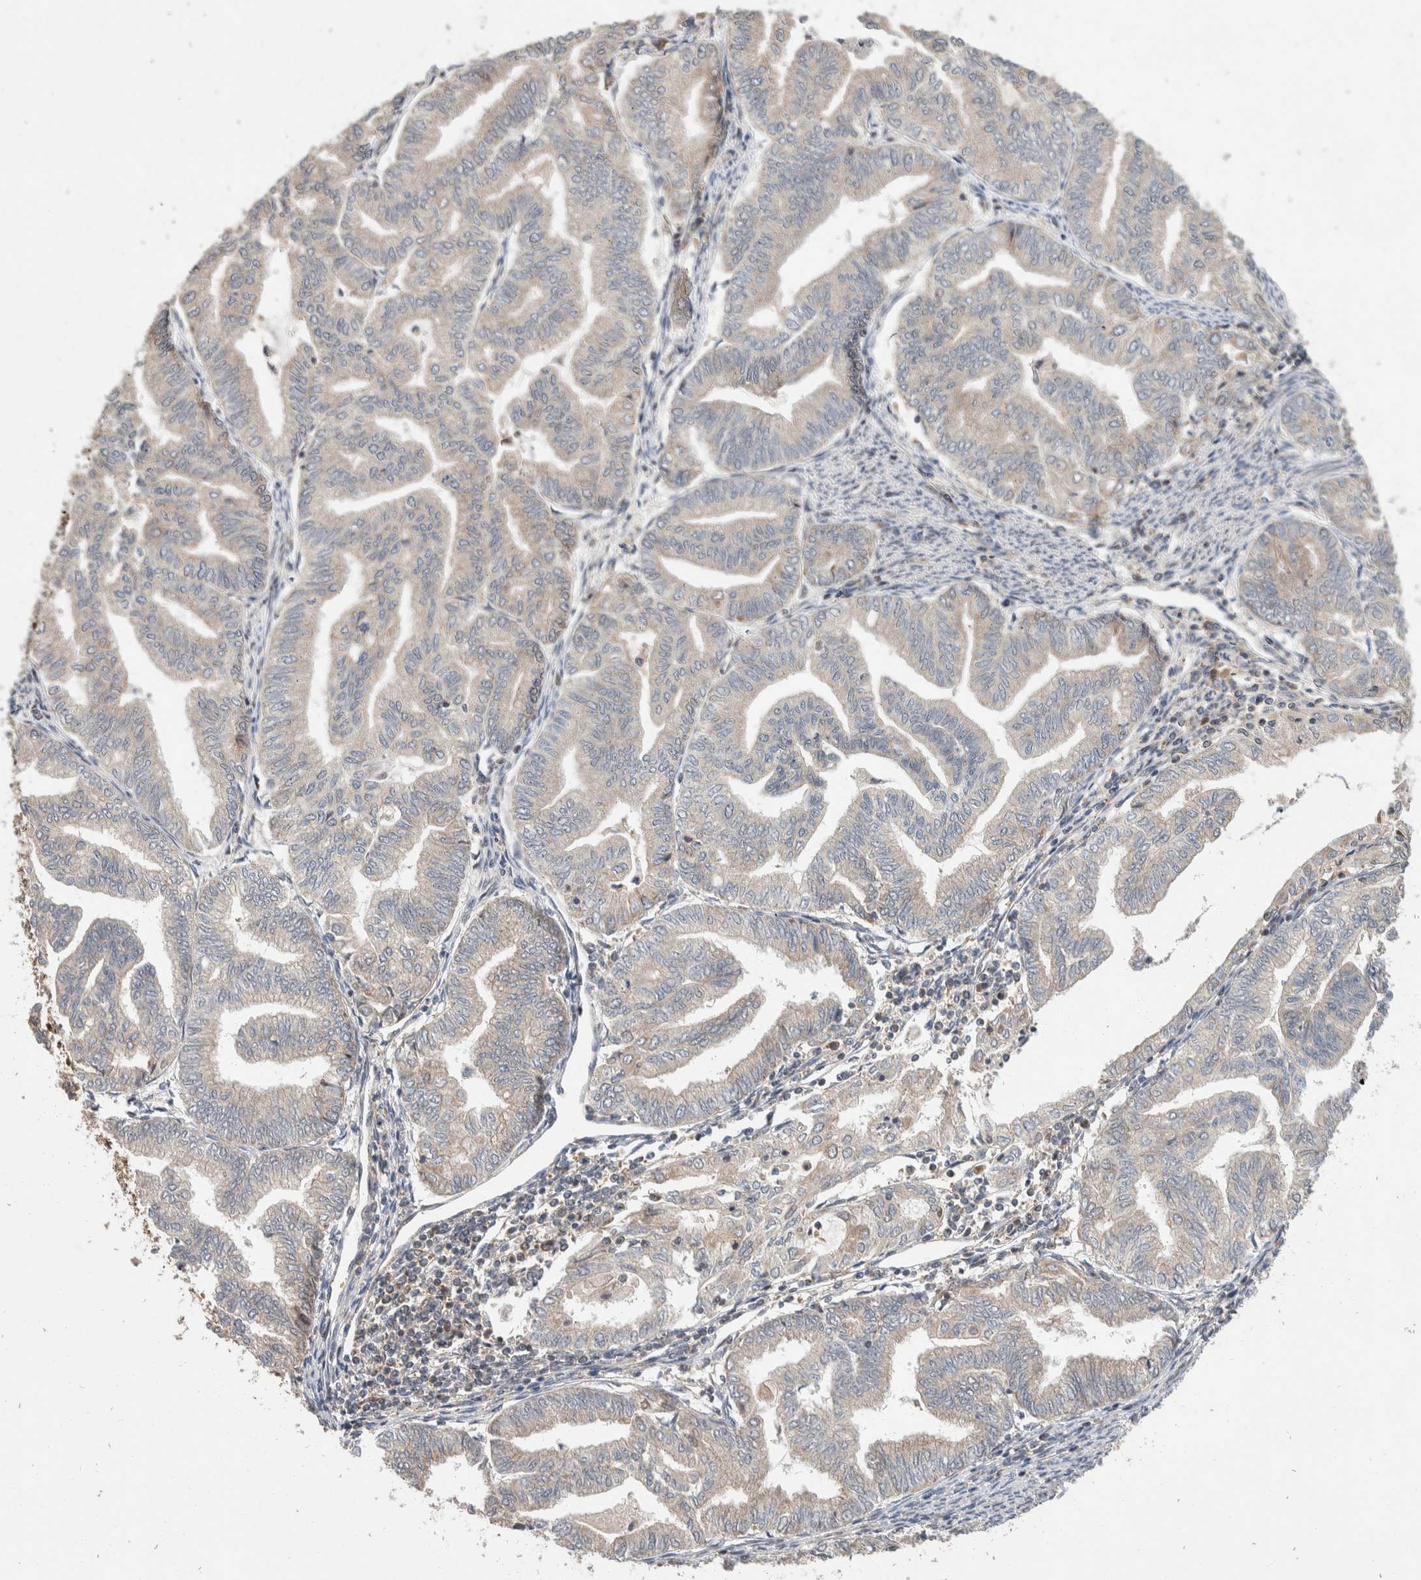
{"staining": {"intensity": "weak", "quantity": "<25%", "location": "cytoplasmic/membranous"}, "tissue": "endometrial cancer", "cell_type": "Tumor cells", "image_type": "cancer", "snomed": [{"axis": "morphology", "description": "Adenocarcinoma, NOS"}, {"axis": "topography", "description": "Endometrium"}], "caption": "There is no significant staining in tumor cells of adenocarcinoma (endometrial).", "gene": "ABHD11", "patient": {"sex": "female", "age": 79}}